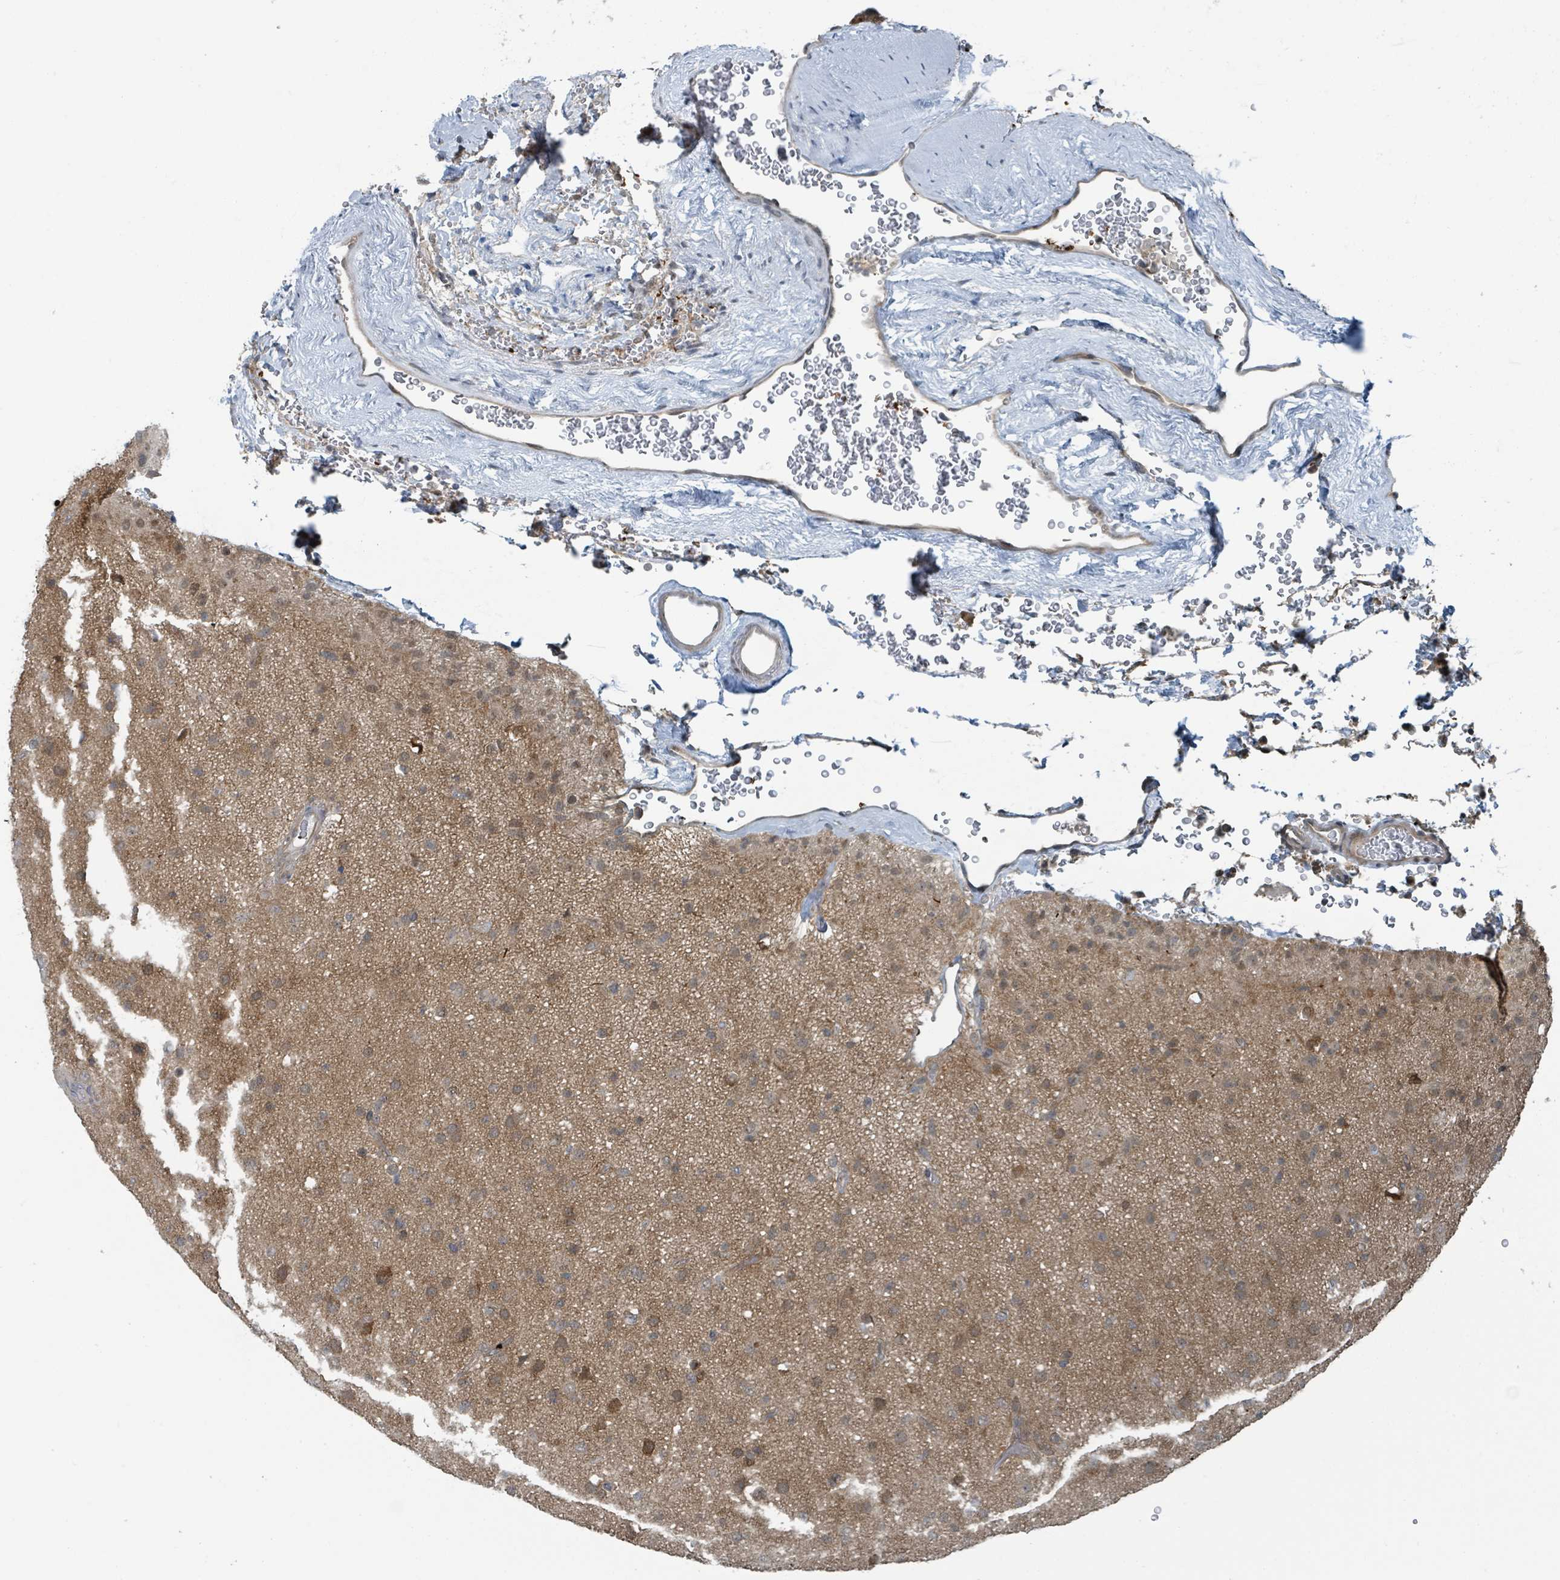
{"staining": {"intensity": "moderate", "quantity": "25%-75%", "location": "cytoplasmic/membranous,nuclear"}, "tissue": "glioma", "cell_type": "Tumor cells", "image_type": "cancer", "snomed": [{"axis": "morphology", "description": "Glioma, malignant, Low grade"}, {"axis": "topography", "description": "Brain"}], "caption": "Glioma stained for a protein (brown) reveals moderate cytoplasmic/membranous and nuclear positive expression in approximately 25%-75% of tumor cells.", "gene": "GOLGA7", "patient": {"sex": "male", "age": 65}}